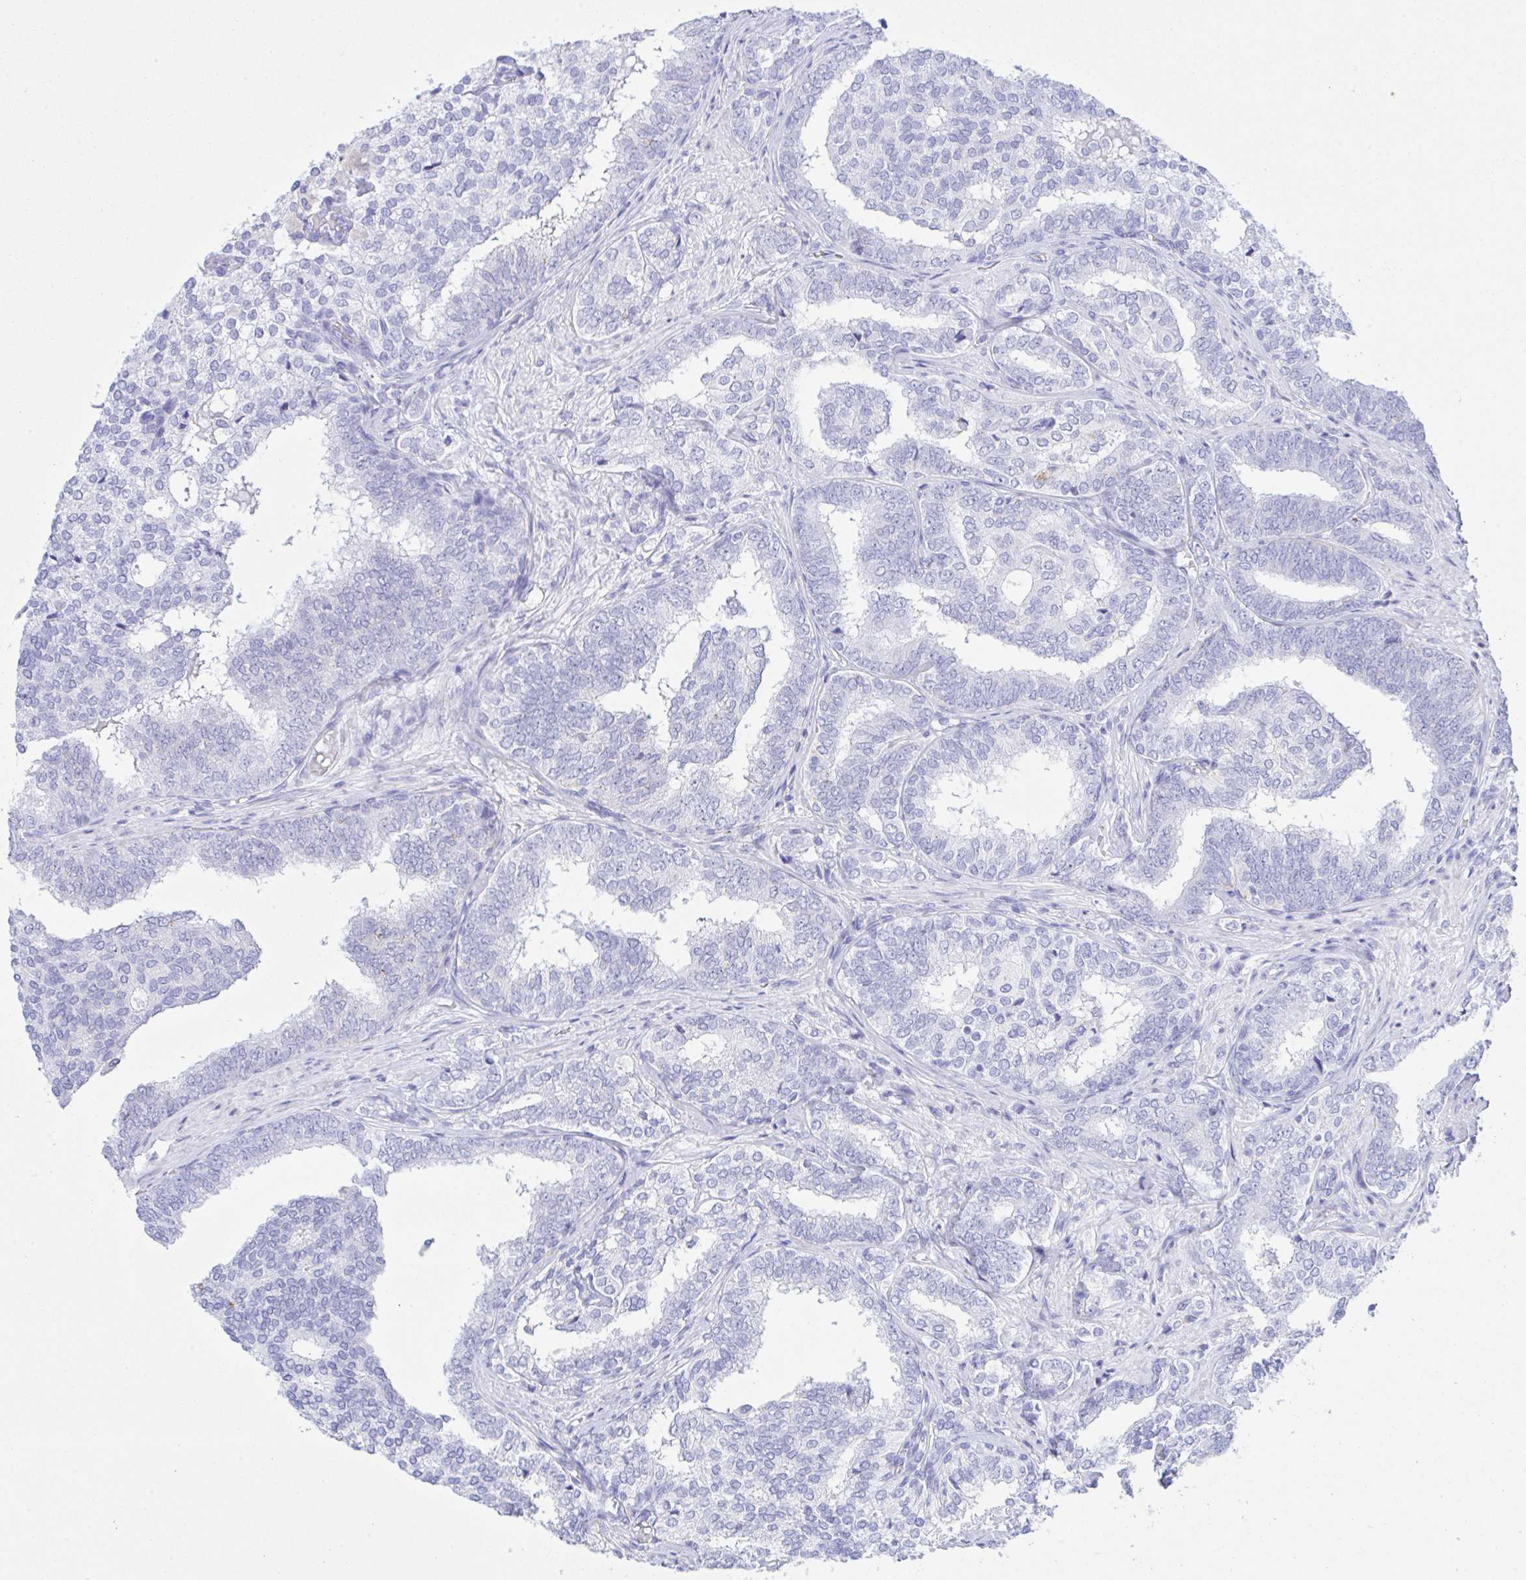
{"staining": {"intensity": "negative", "quantity": "none", "location": "none"}, "tissue": "prostate cancer", "cell_type": "Tumor cells", "image_type": "cancer", "snomed": [{"axis": "morphology", "description": "Adenocarcinoma, High grade"}, {"axis": "topography", "description": "Prostate"}], "caption": "Tumor cells are negative for protein expression in human prostate cancer (adenocarcinoma (high-grade)).", "gene": "SELENOV", "patient": {"sex": "male", "age": 72}}